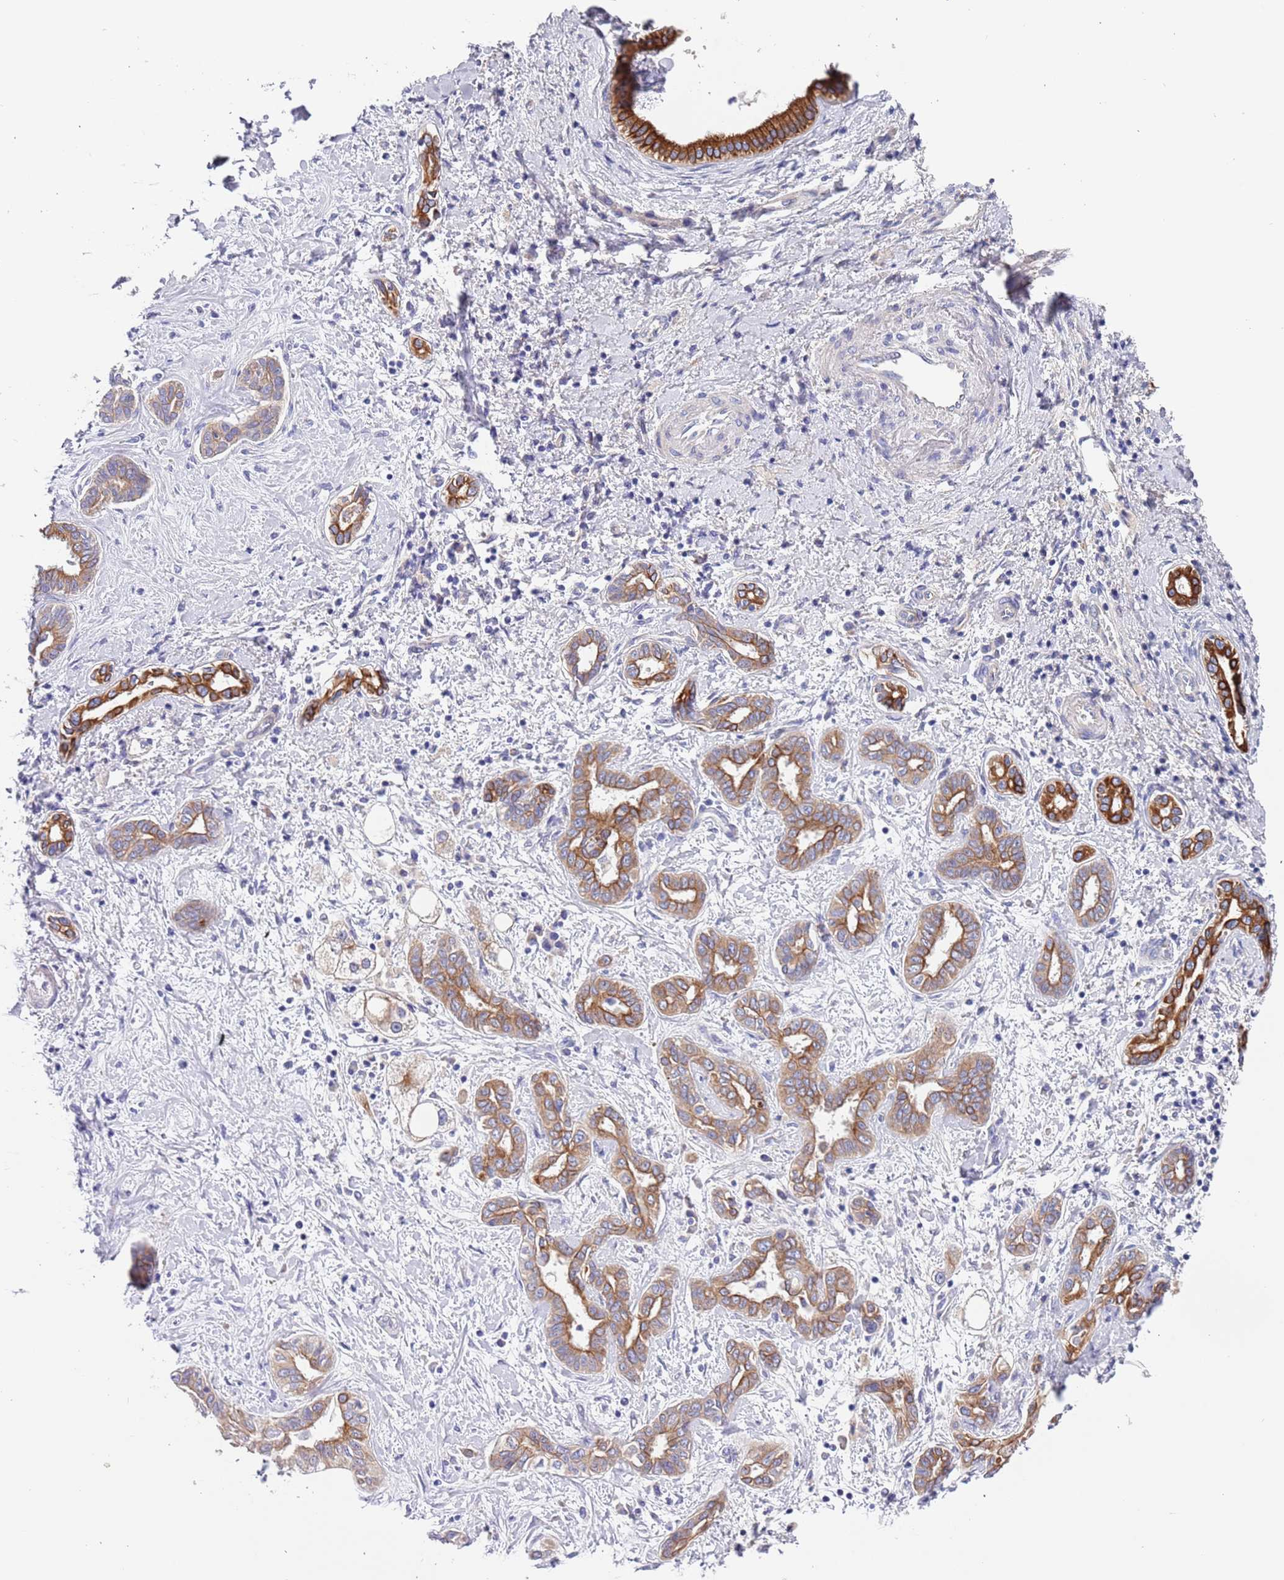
{"staining": {"intensity": "moderate", "quantity": ">75%", "location": "cytoplasmic/membranous"}, "tissue": "liver cancer", "cell_type": "Tumor cells", "image_type": "cancer", "snomed": [{"axis": "morphology", "description": "Cholangiocarcinoma"}, {"axis": "topography", "description": "Liver"}], "caption": "Immunohistochemistry (IHC) histopathology image of neoplastic tissue: liver cancer (cholangiocarcinoma) stained using immunohistochemistry reveals medium levels of moderate protein expression localized specifically in the cytoplasmic/membranous of tumor cells, appearing as a cytoplasmic/membranous brown color.", "gene": "LAMB4", "patient": {"sex": "female", "age": 77}}